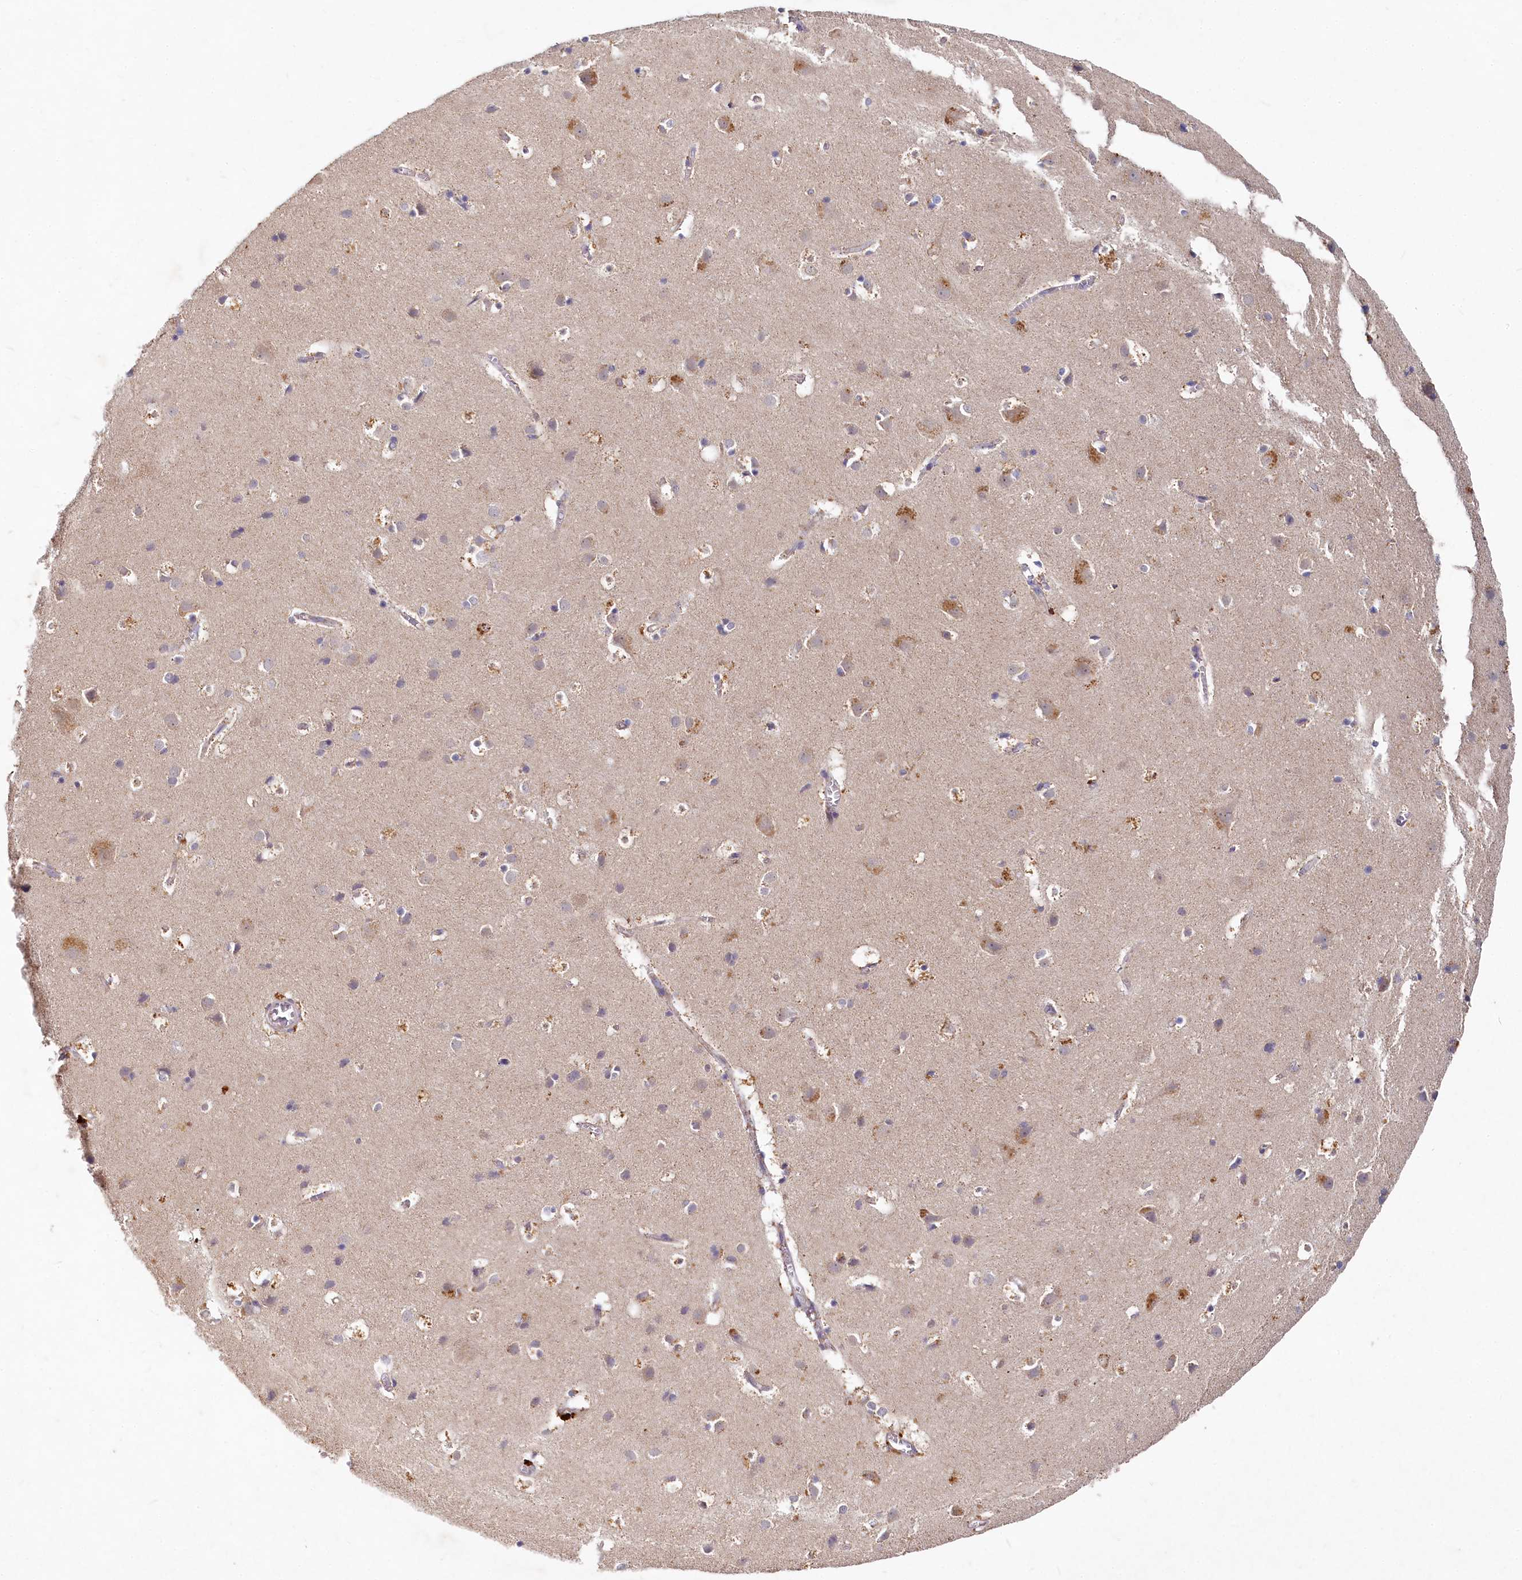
{"staining": {"intensity": "weak", "quantity": "25%-75%", "location": "cytoplasmic/membranous"}, "tissue": "cerebral cortex", "cell_type": "Endothelial cells", "image_type": "normal", "snomed": [{"axis": "morphology", "description": "Normal tissue, NOS"}, {"axis": "topography", "description": "Cerebral cortex"}], "caption": "DAB (3,3'-diaminobenzidine) immunohistochemical staining of normal human cerebral cortex displays weak cytoplasmic/membranous protein positivity in approximately 25%-75% of endothelial cells. The staining was performed using DAB, with brown indicating positive protein expression. Nuclei are stained blue with hematoxylin.", "gene": "HERC3", "patient": {"sex": "male", "age": 54}}